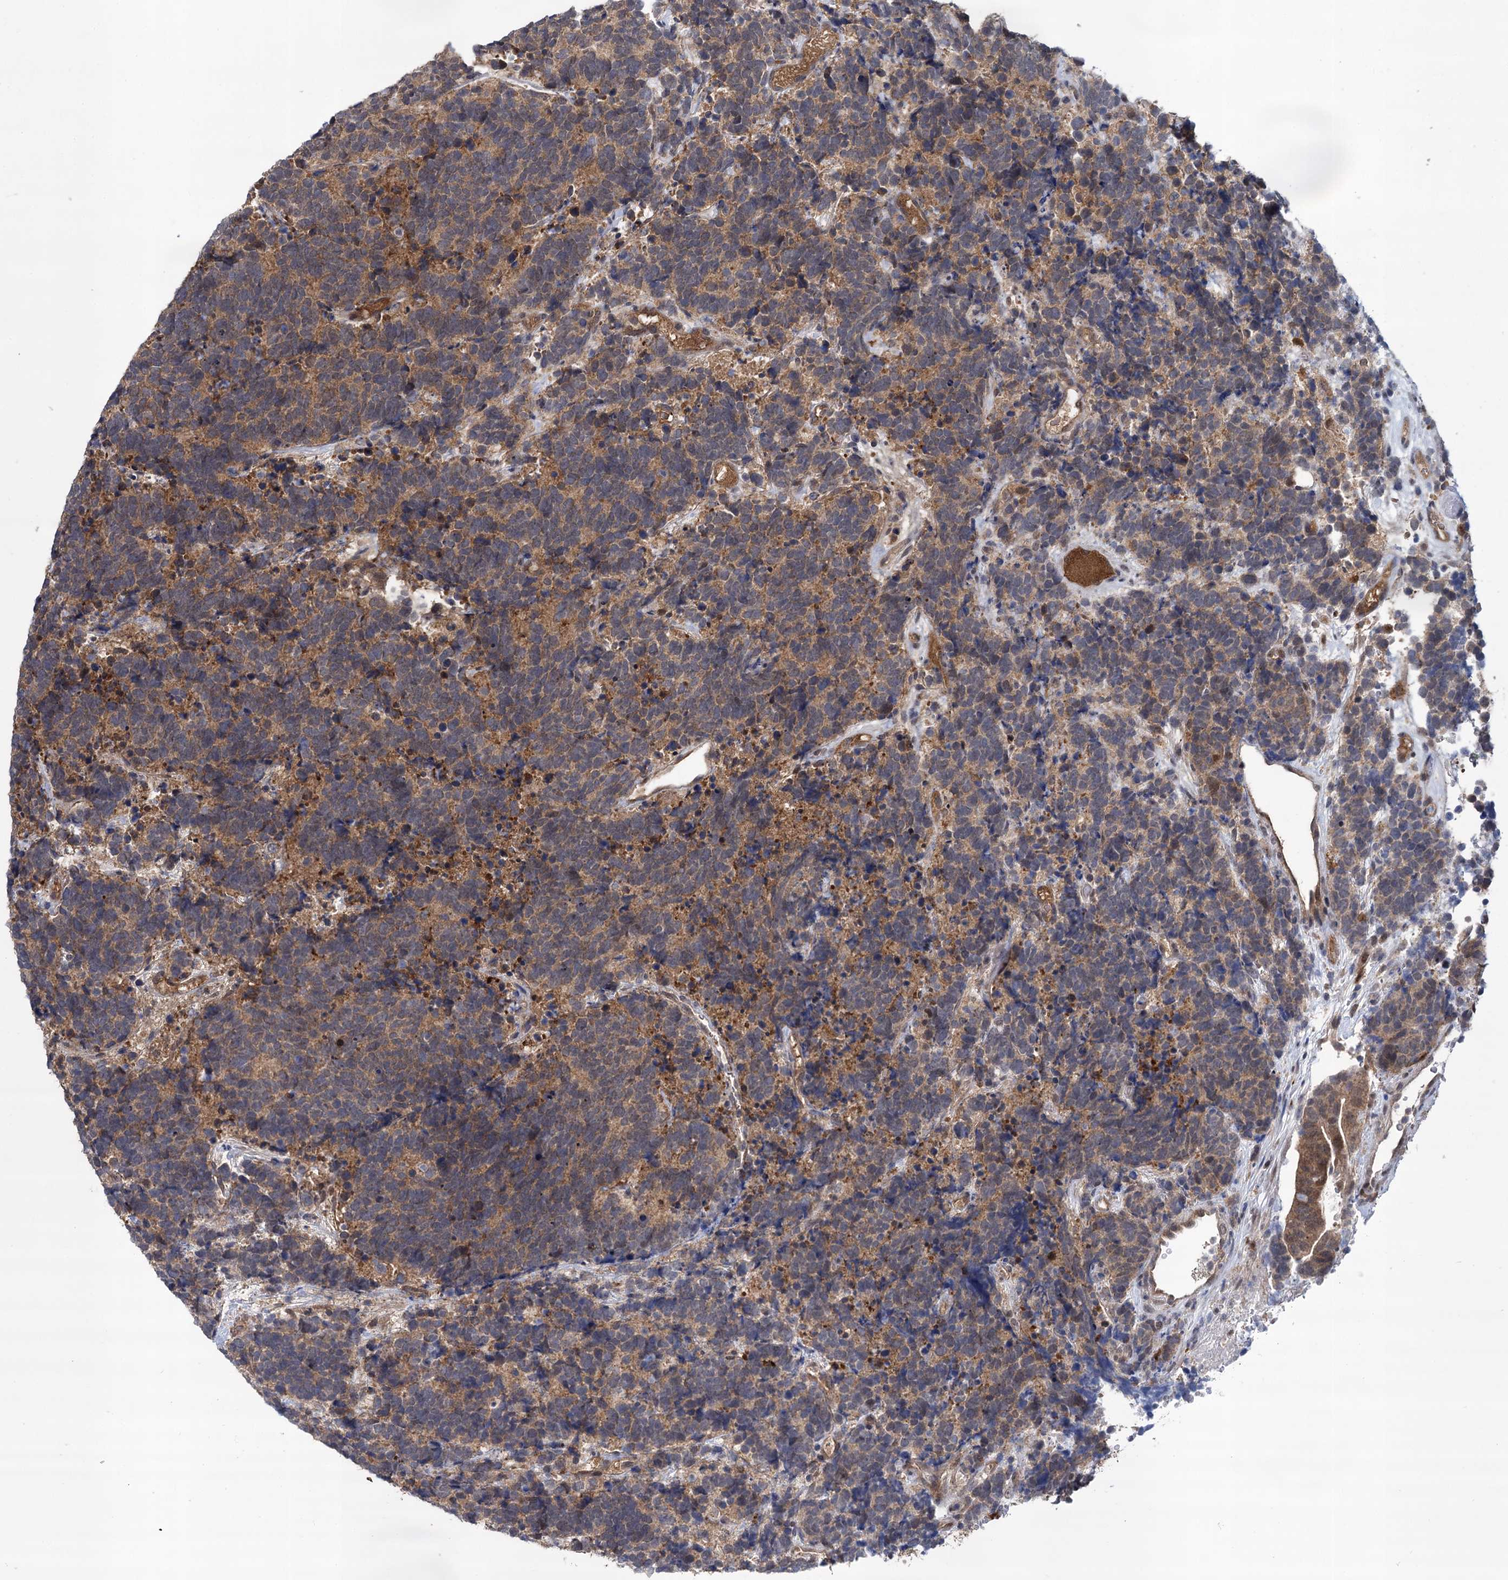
{"staining": {"intensity": "weak", "quantity": ">75%", "location": "cytoplasmic/membranous"}, "tissue": "carcinoid", "cell_type": "Tumor cells", "image_type": "cancer", "snomed": [{"axis": "morphology", "description": "Carcinoma, NOS"}, {"axis": "morphology", "description": "Carcinoid, malignant, NOS"}, {"axis": "topography", "description": "Urinary bladder"}], "caption": "High-magnification brightfield microscopy of carcinoid (malignant) stained with DAB (brown) and counterstained with hematoxylin (blue). tumor cells exhibit weak cytoplasmic/membranous positivity is present in about>75% of cells.", "gene": "GLO1", "patient": {"sex": "male", "age": 57}}